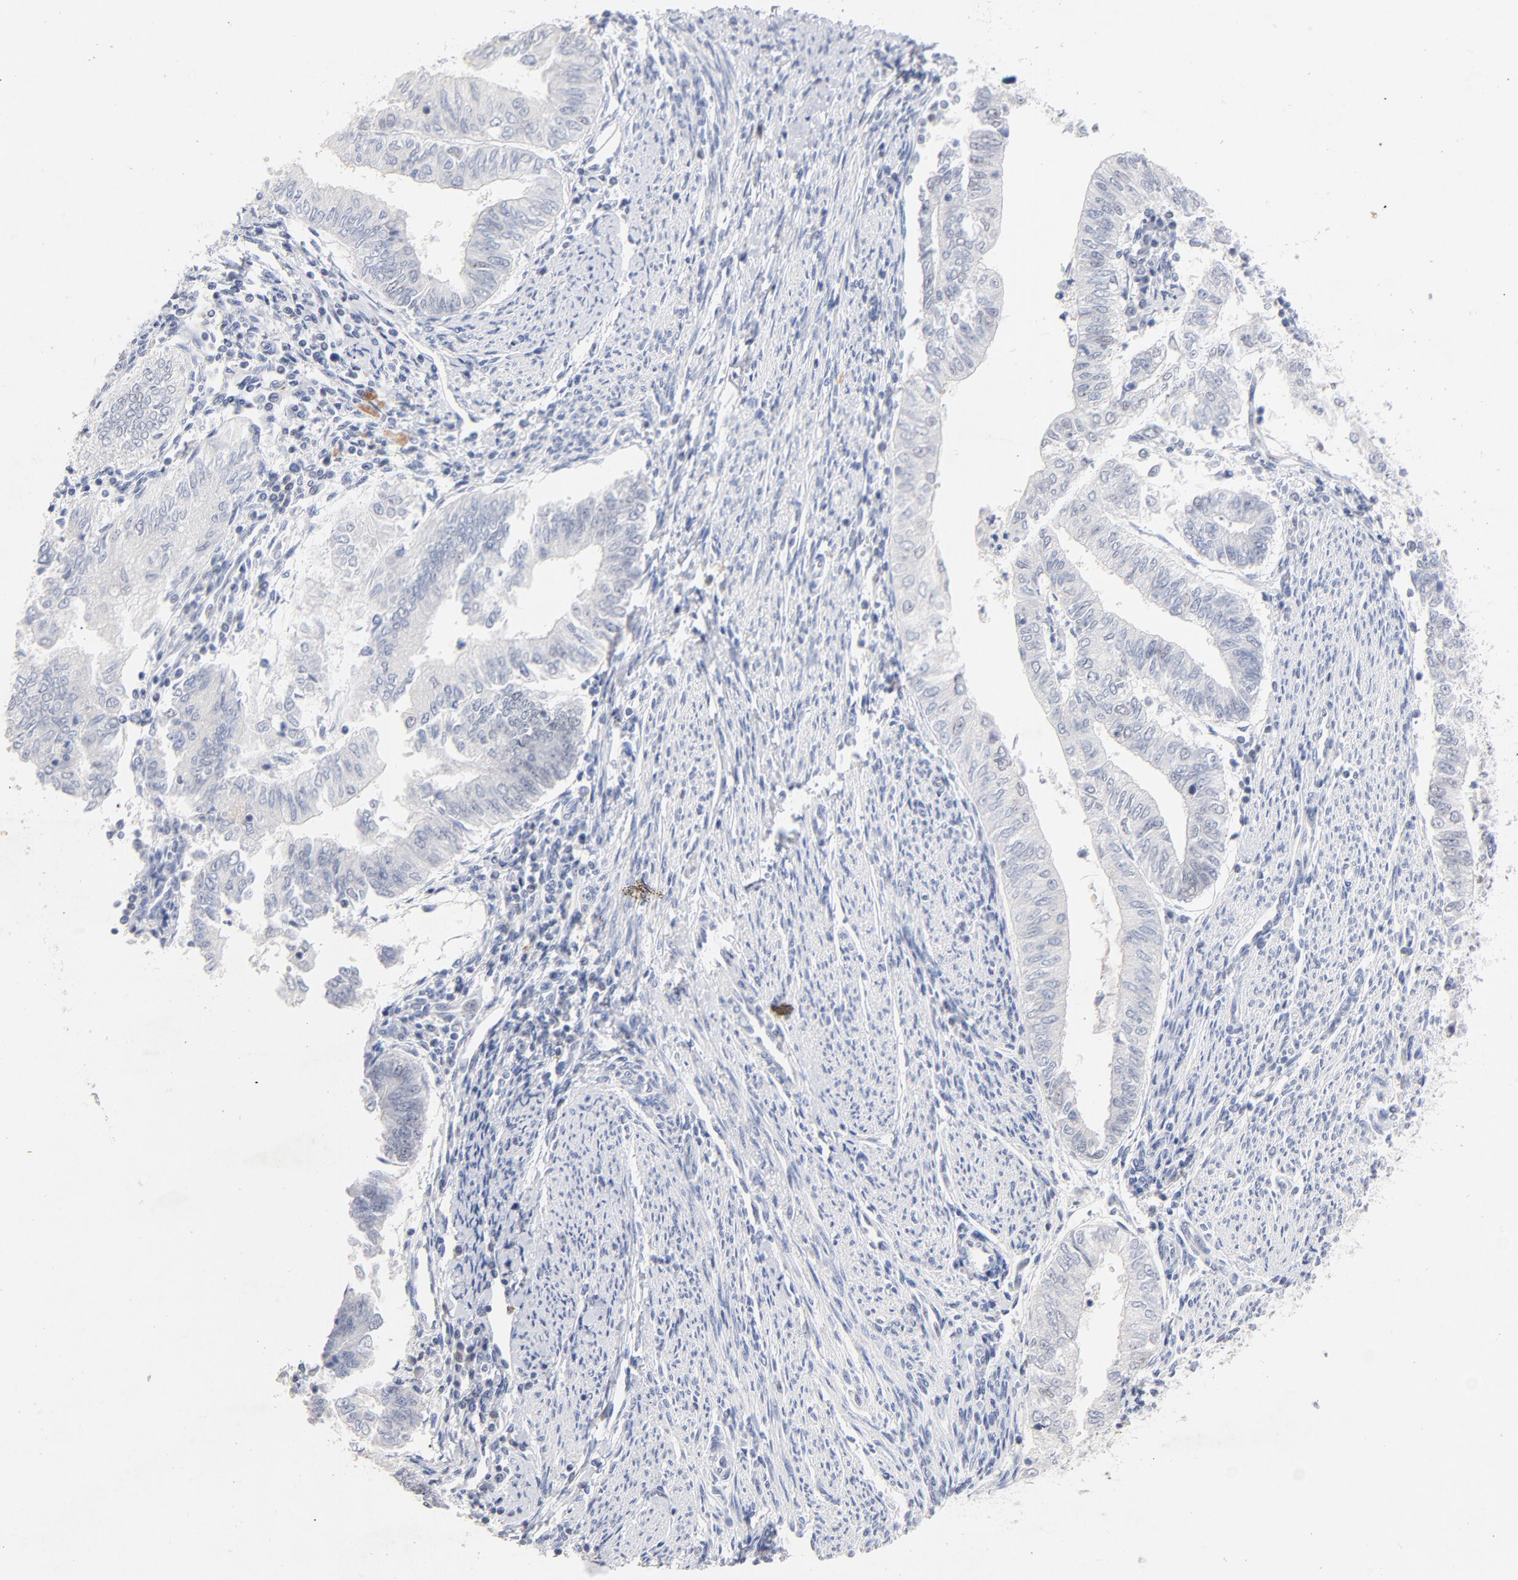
{"staining": {"intensity": "weak", "quantity": "<25%", "location": "nuclear"}, "tissue": "endometrial cancer", "cell_type": "Tumor cells", "image_type": "cancer", "snomed": [{"axis": "morphology", "description": "Adenocarcinoma, NOS"}, {"axis": "topography", "description": "Endometrium"}], "caption": "Adenocarcinoma (endometrial) stained for a protein using immunohistochemistry (IHC) displays no staining tumor cells.", "gene": "ORC2", "patient": {"sex": "female", "age": 66}}